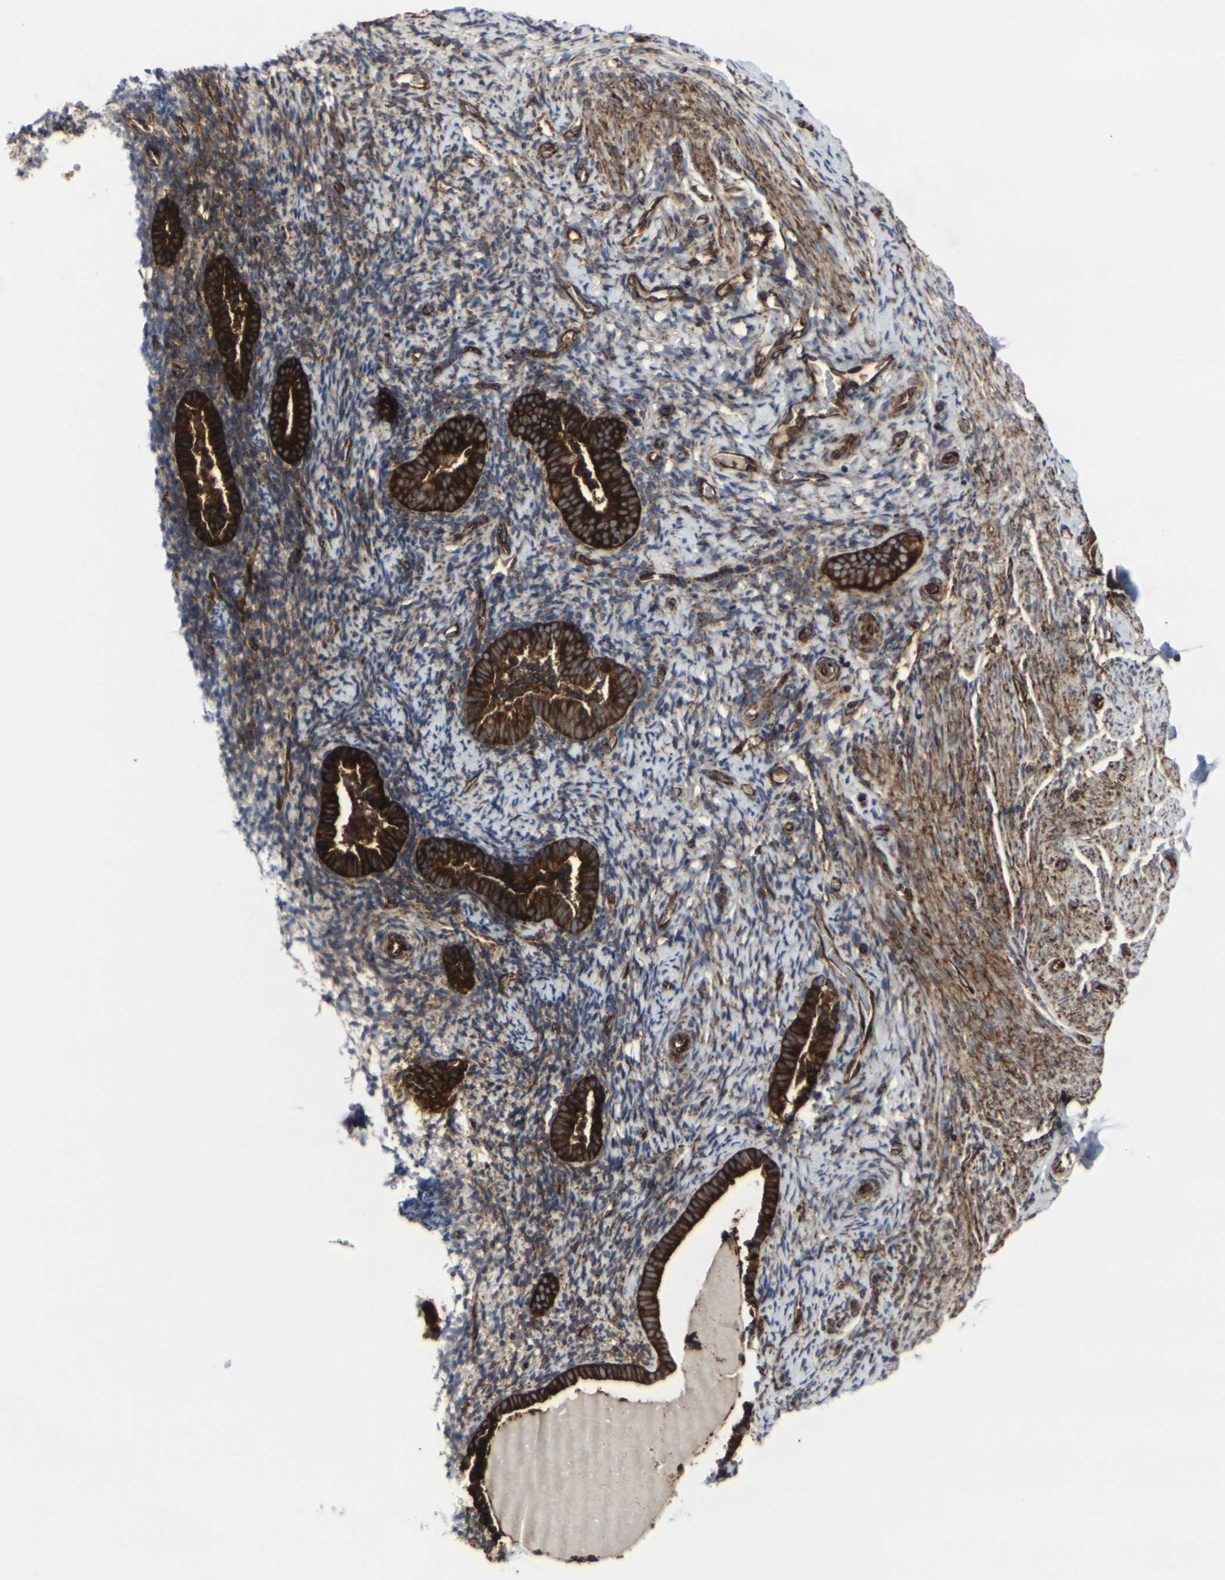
{"staining": {"intensity": "moderate", "quantity": "25%-75%", "location": "cytoplasmic/membranous"}, "tissue": "endometrium", "cell_type": "Cells in endometrial stroma", "image_type": "normal", "snomed": [{"axis": "morphology", "description": "Normal tissue, NOS"}, {"axis": "topography", "description": "Endometrium"}], "caption": "Approximately 25%-75% of cells in endometrial stroma in benign endometrium exhibit moderate cytoplasmic/membranous protein positivity as visualized by brown immunohistochemical staining.", "gene": "MARCHF2", "patient": {"sex": "female", "age": 51}}